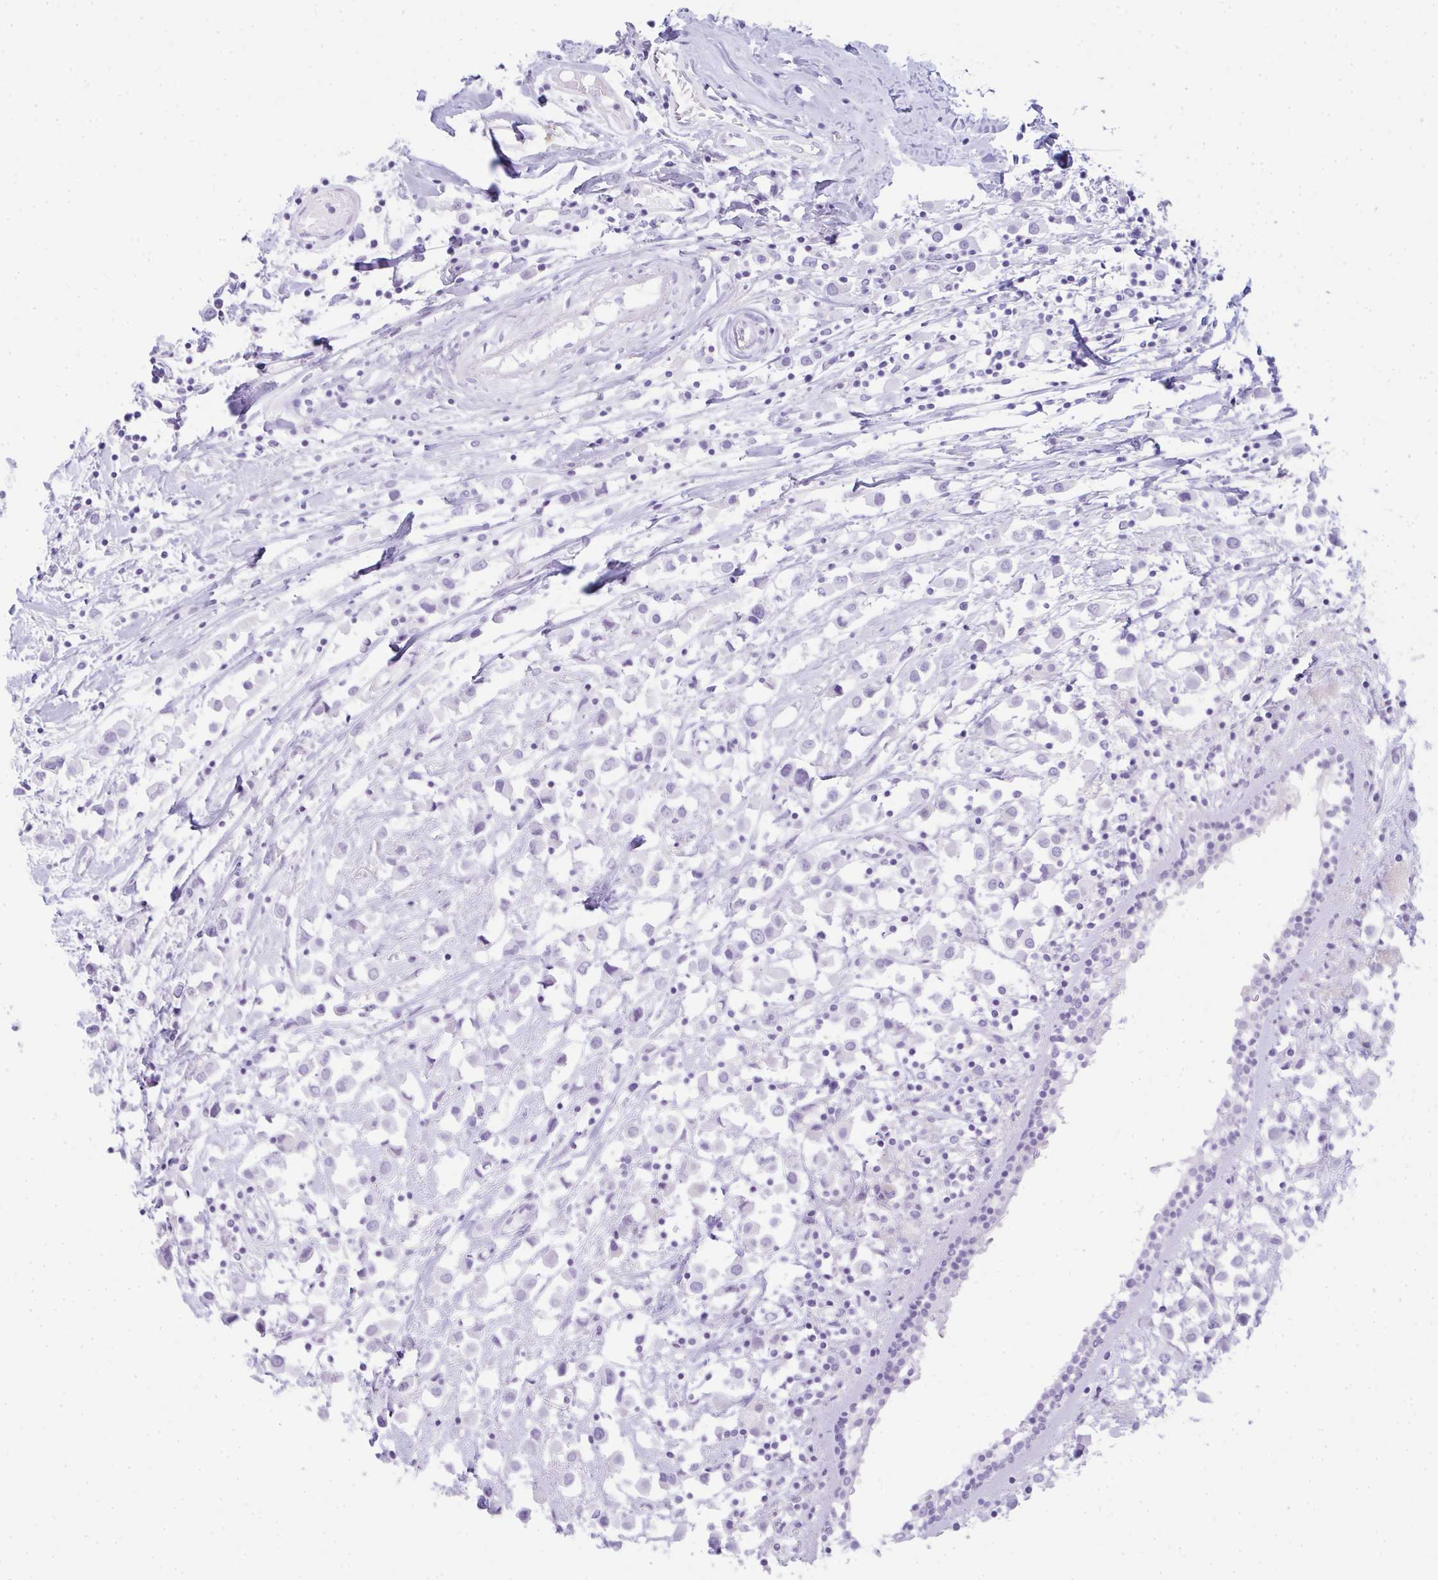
{"staining": {"intensity": "negative", "quantity": "none", "location": "none"}, "tissue": "breast cancer", "cell_type": "Tumor cells", "image_type": "cancer", "snomed": [{"axis": "morphology", "description": "Duct carcinoma"}, {"axis": "topography", "description": "Breast"}], "caption": "Tumor cells are negative for brown protein staining in intraductal carcinoma (breast).", "gene": "RASL10A", "patient": {"sex": "female", "age": 61}}